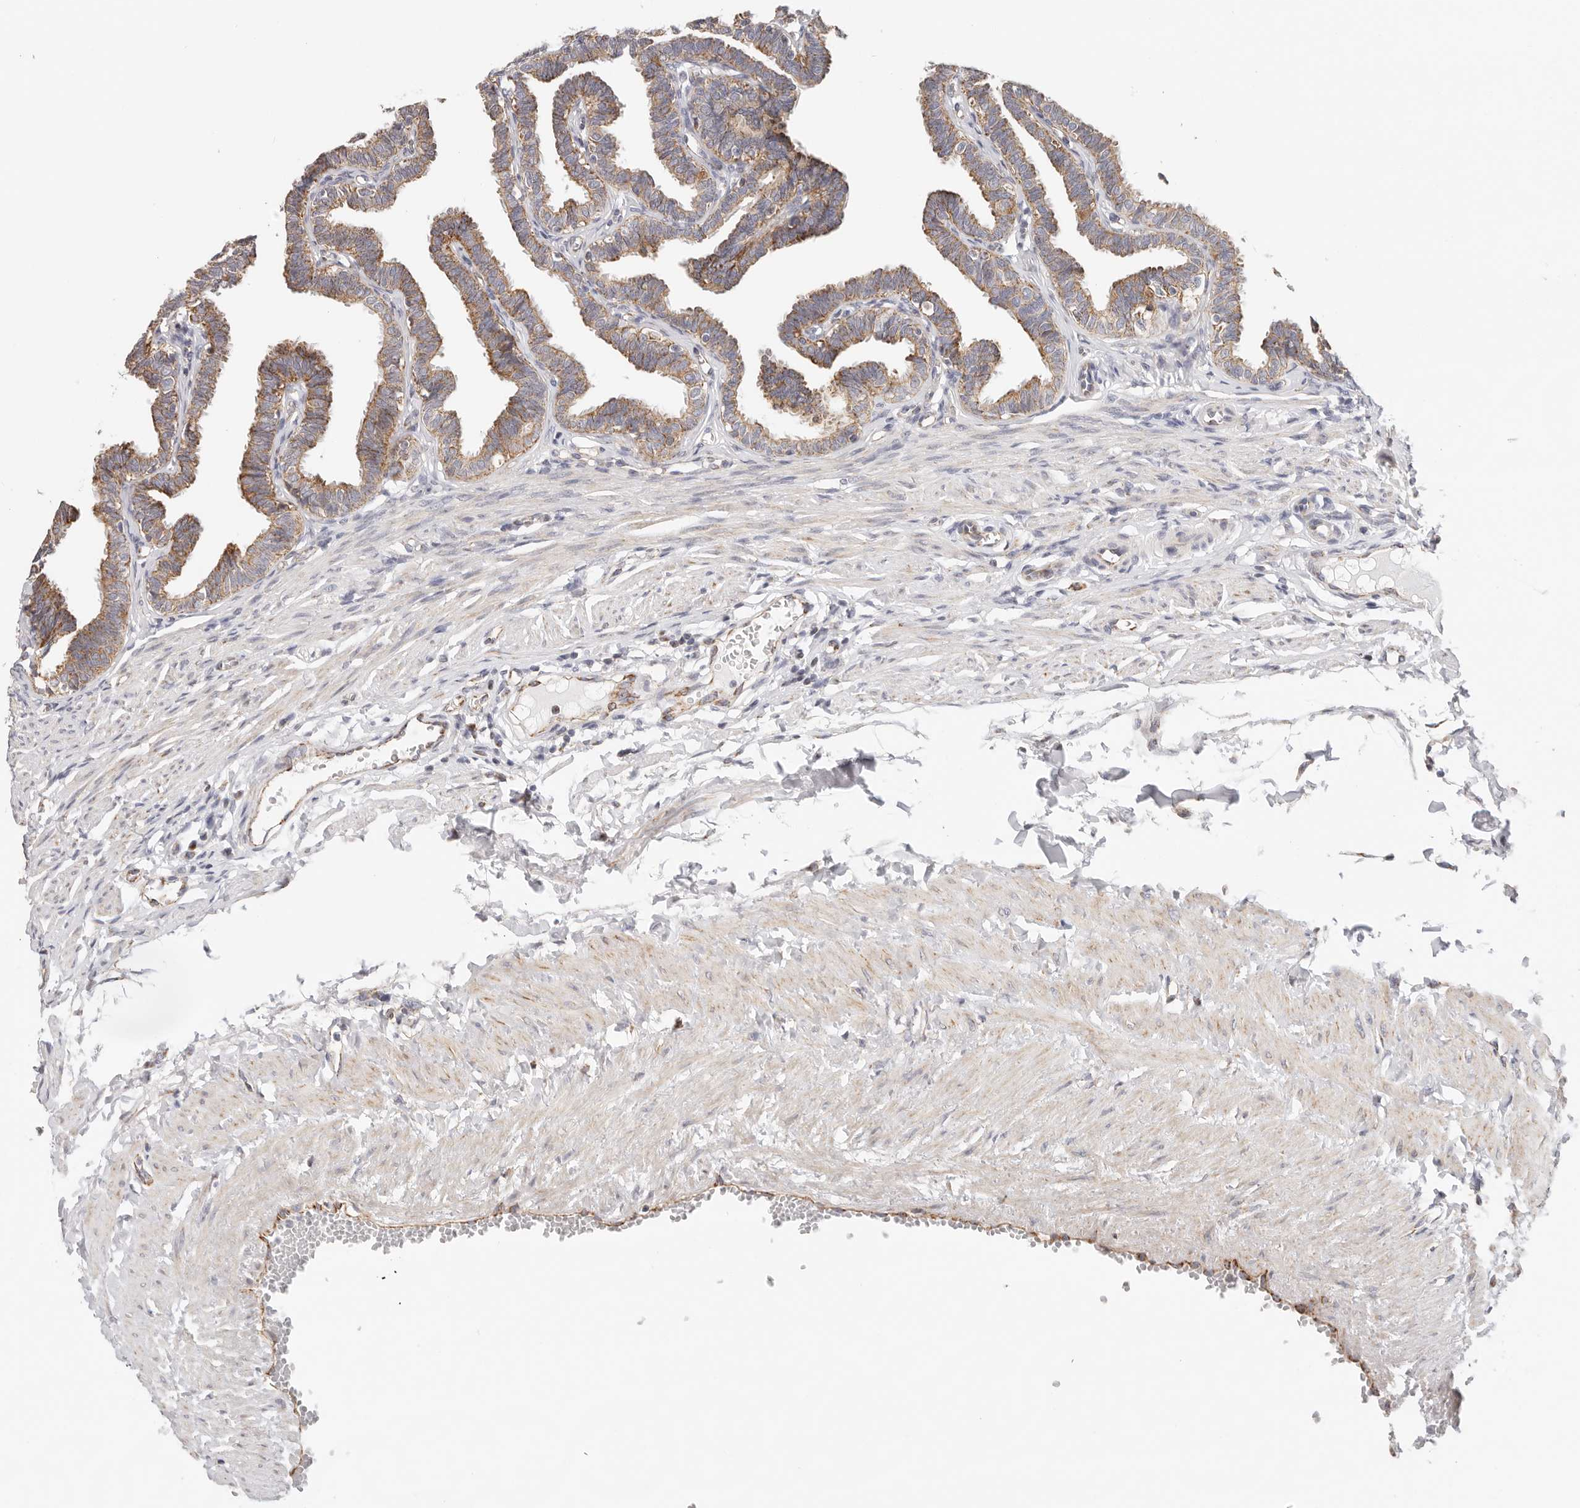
{"staining": {"intensity": "strong", "quantity": "25%-75%", "location": "cytoplasmic/membranous"}, "tissue": "fallopian tube", "cell_type": "Glandular cells", "image_type": "normal", "snomed": [{"axis": "morphology", "description": "Normal tissue, NOS"}, {"axis": "topography", "description": "Fallopian tube"}, {"axis": "topography", "description": "Ovary"}], "caption": "Benign fallopian tube displays strong cytoplasmic/membranous positivity in about 25%-75% of glandular cells, visualized by immunohistochemistry.", "gene": "AFDN", "patient": {"sex": "female", "age": 23}}